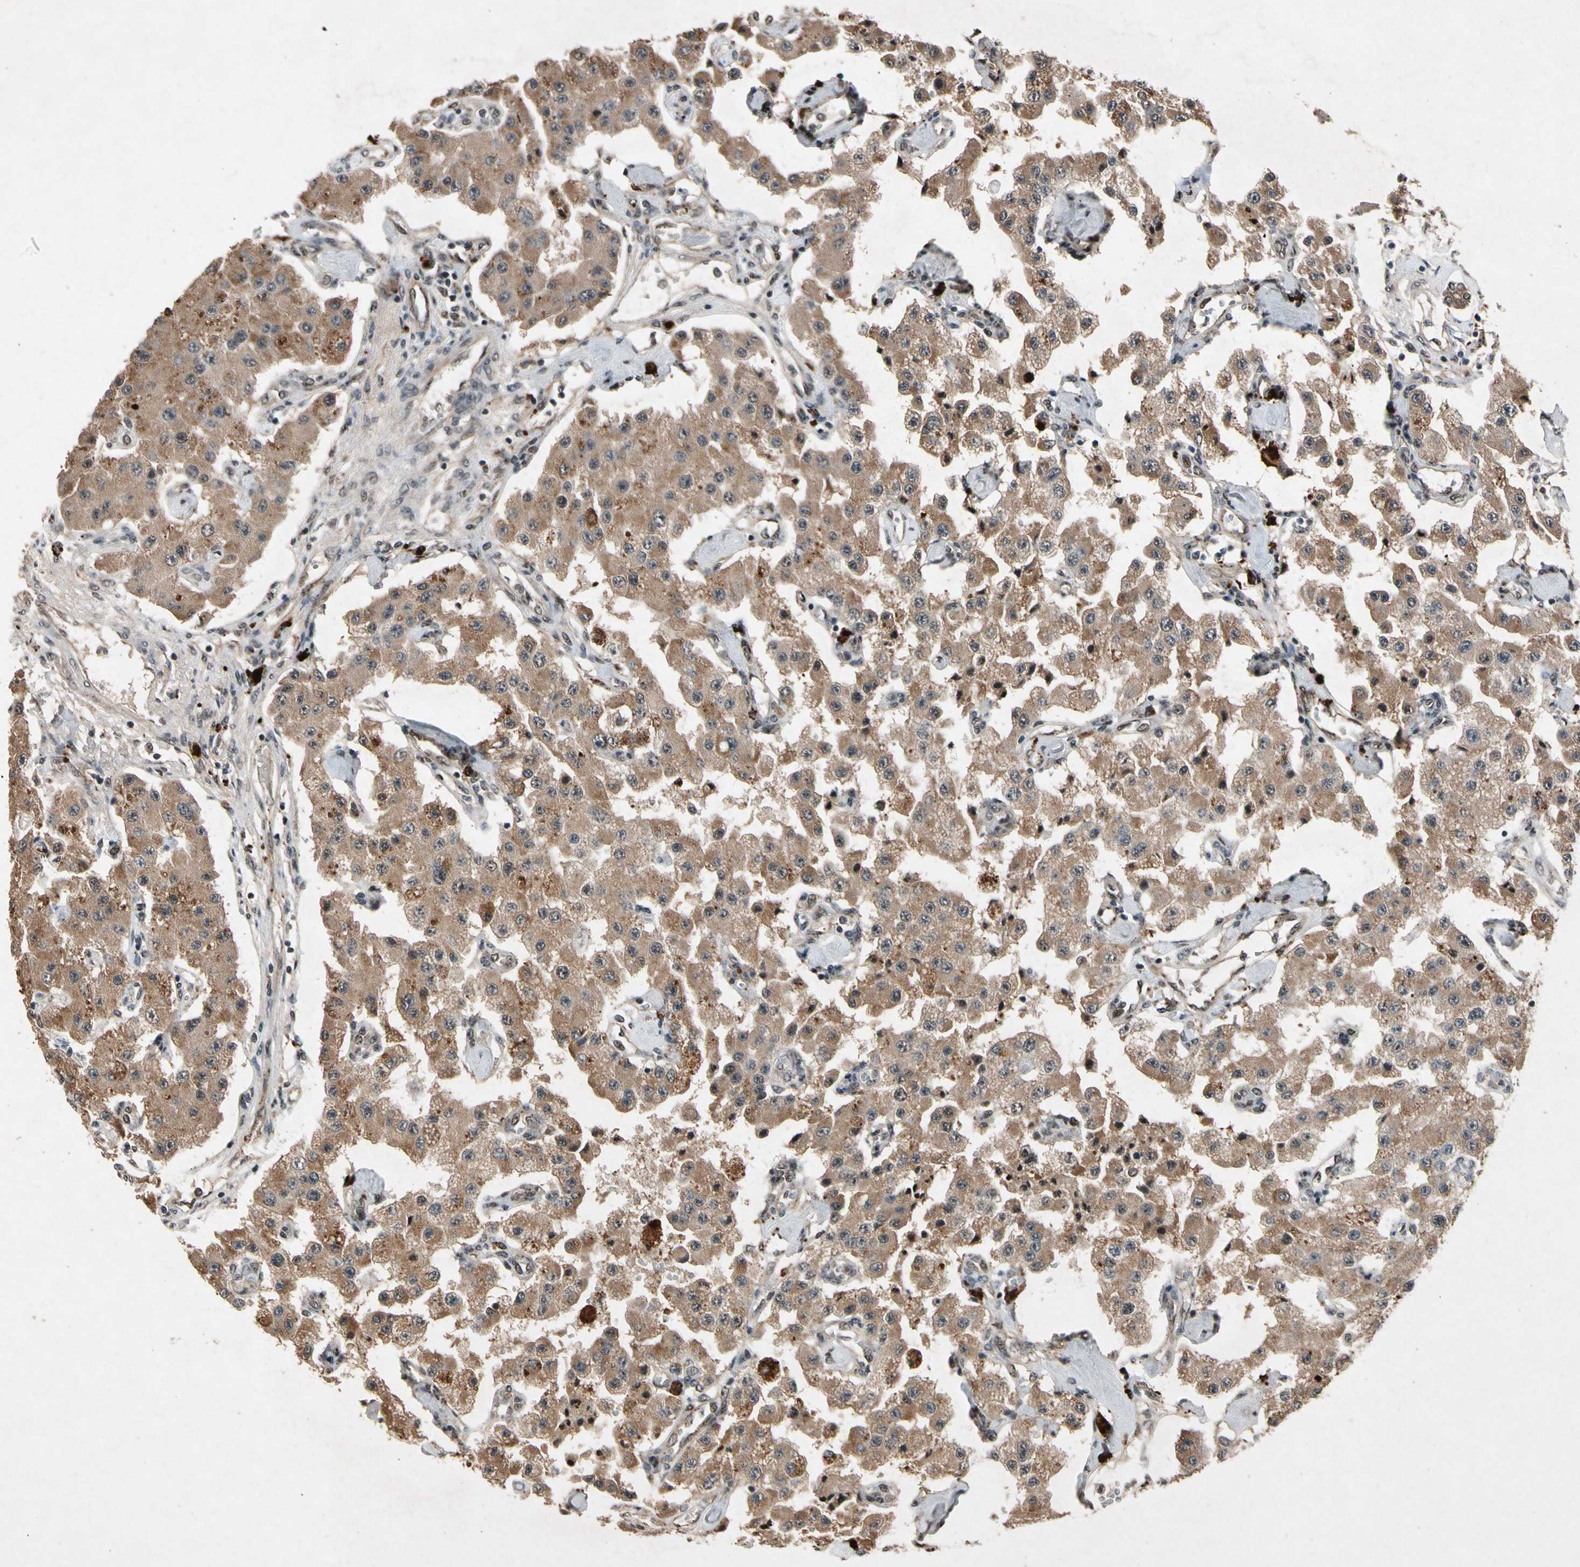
{"staining": {"intensity": "moderate", "quantity": ">75%", "location": "cytoplasmic/membranous,nuclear"}, "tissue": "carcinoid", "cell_type": "Tumor cells", "image_type": "cancer", "snomed": [{"axis": "morphology", "description": "Carcinoid, malignant, NOS"}, {"axis": "topography", "description": "Pancreas"}], "caption": "High-power microscopy captured an IHC image of carcinoid (malignant), revealing moderate cytoplasmic/membranous and nuclear positivity in about >75% of tumor cells. The staining was performed using DAB (3,3'-diaminobenzidine), with brown indicating positive protein expression. Nuclei are stained blue with hematoxylin.", "gene": "PML", "patient": {"sex": "male", "age": 41}}